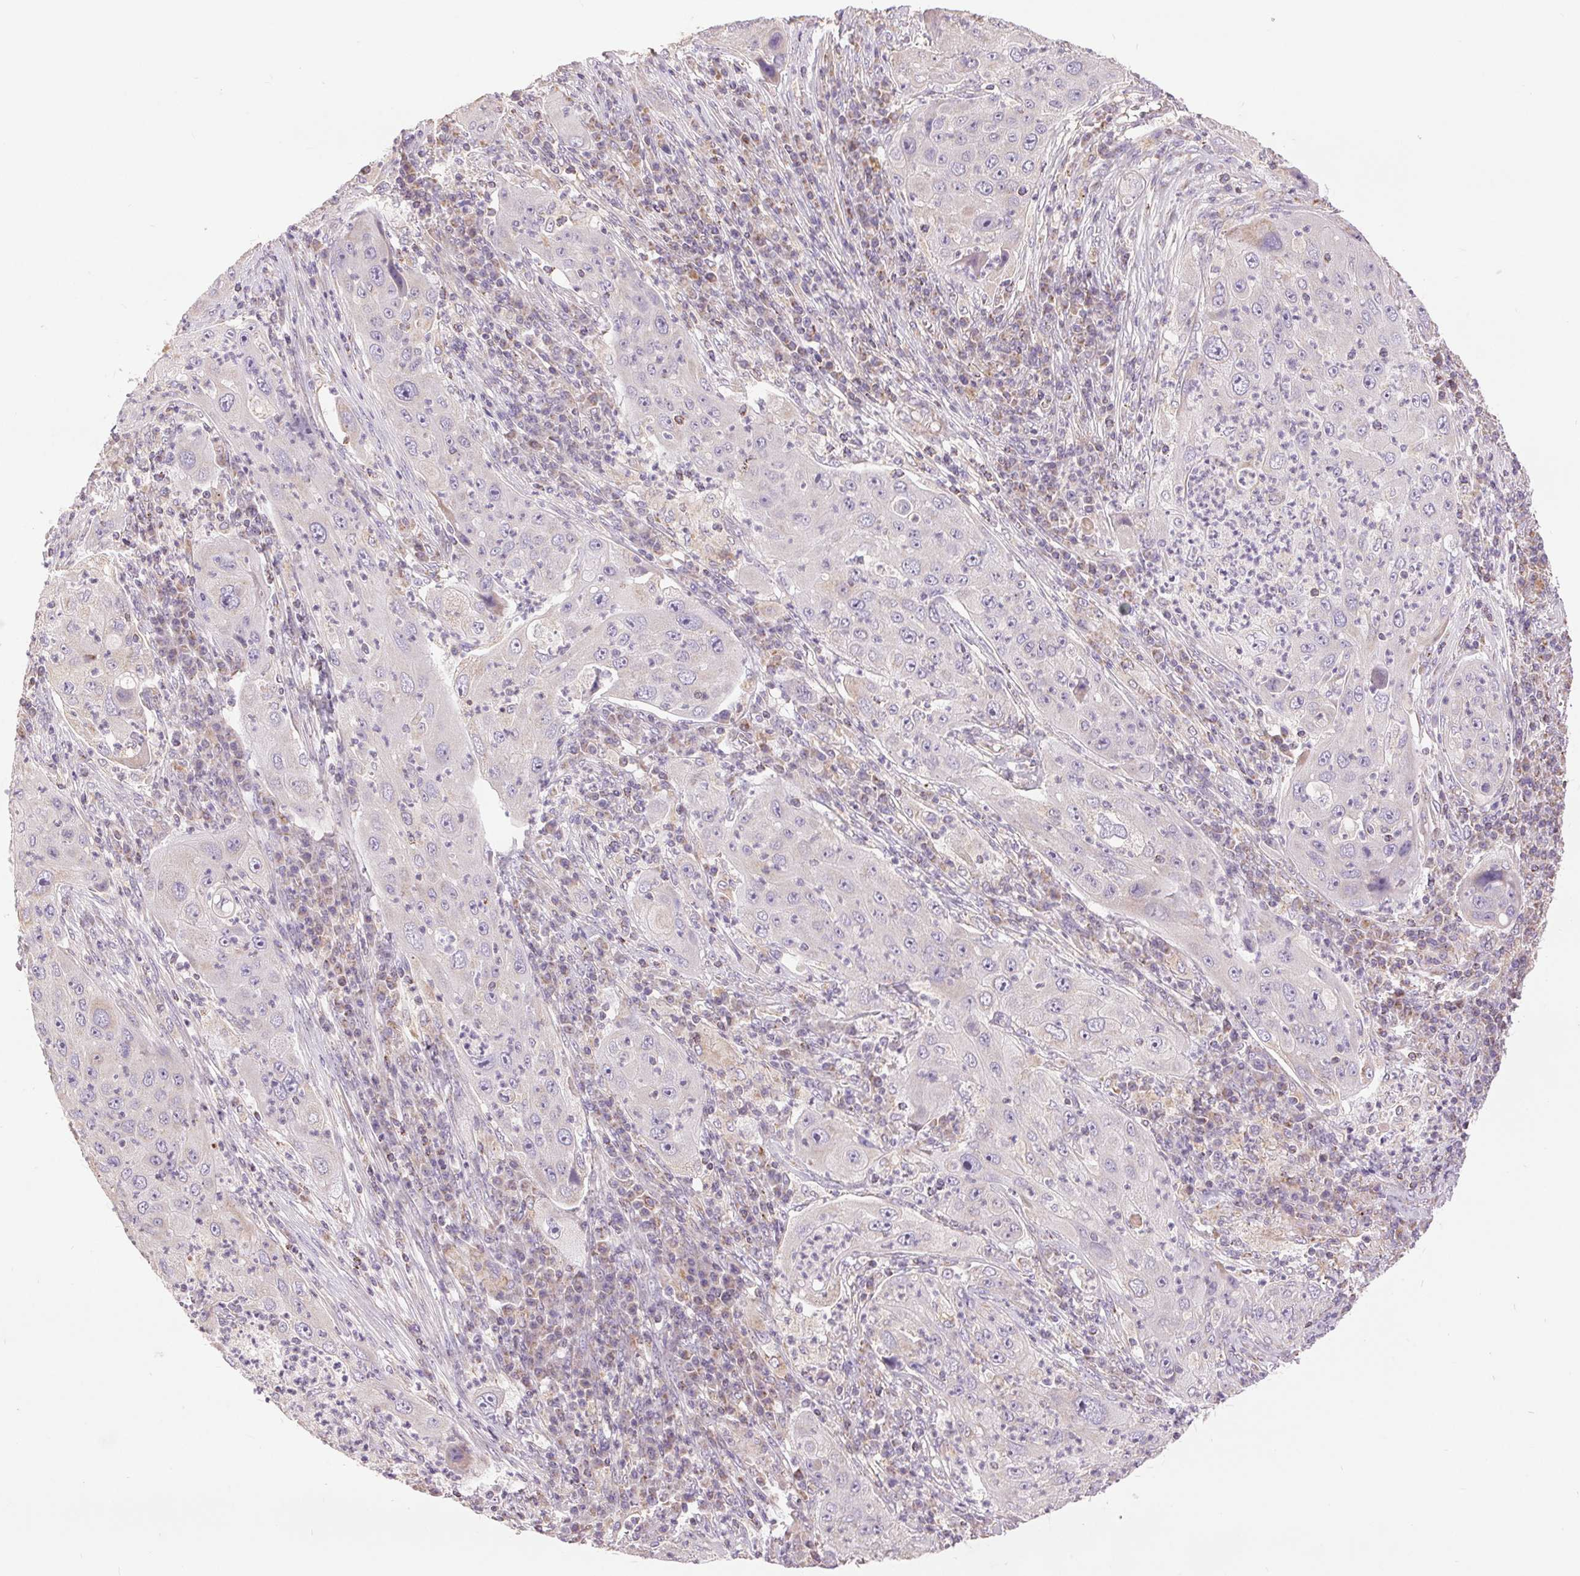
{"staining": {"intensity": "negative", "quantity": "none", "location": "none"}, "tissue": "lung cancer", "cell_type": "Tumor cells", "image_type": "cancer", "snomed": [{"axis": "morphology", "description": "Squamous cell carcinoma, NOS"}, {"axis": "topography", "description": "Lung"}], "caption": "An immunohistochemistry (IHC) photomicrograph of lung squamous cell carcinoma is shown. There is no staining in tumor cells of lung squamous cell carcinoma. (Brightfield microscopy of DAB (3,3'-diaminobenzidine) immunohistochemistry at high magnification).", "gene": "DGUOK", "patient": {"sex": "female", "age": 59}}